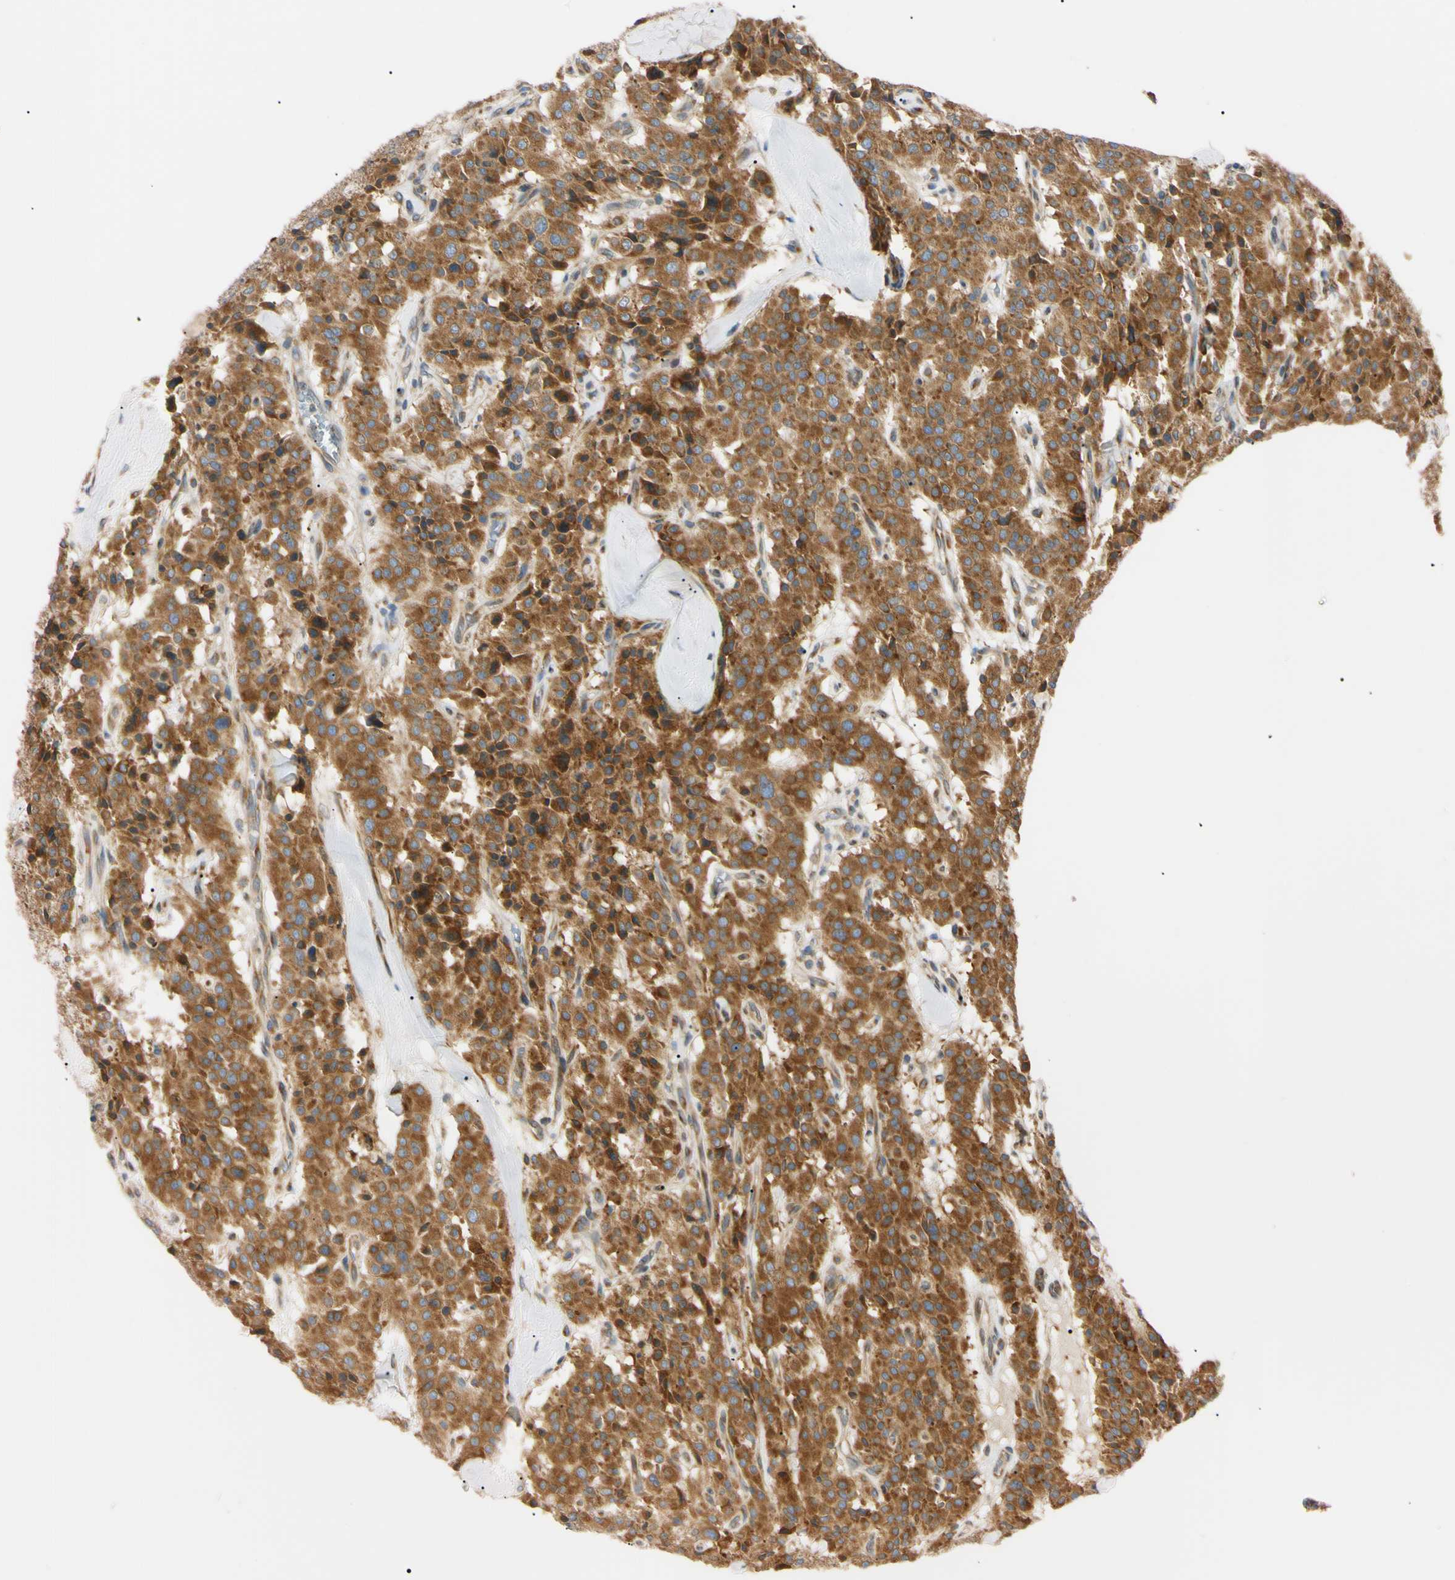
{"staining": {"intensity": "strong", "quantity": ">75%", "location": "cytoplasmic/membranous"}, "tissue": "carcinoid", "cell_type": "Tumor cells", "image_type": "cancer", "snomed": [{"axis": "morphology", "description": "Carcinoid, malignant, NOS"}, {"axis": "topography", "description": "Lung"}], "caption": "Immunohistochemical staining of human carcinoid displays high levels of strong cytoplasmic/membranous staining in about >75% of tumor cells.", "gene": "IER3IP1", "patient": {"sex": "male", "age": 30}}